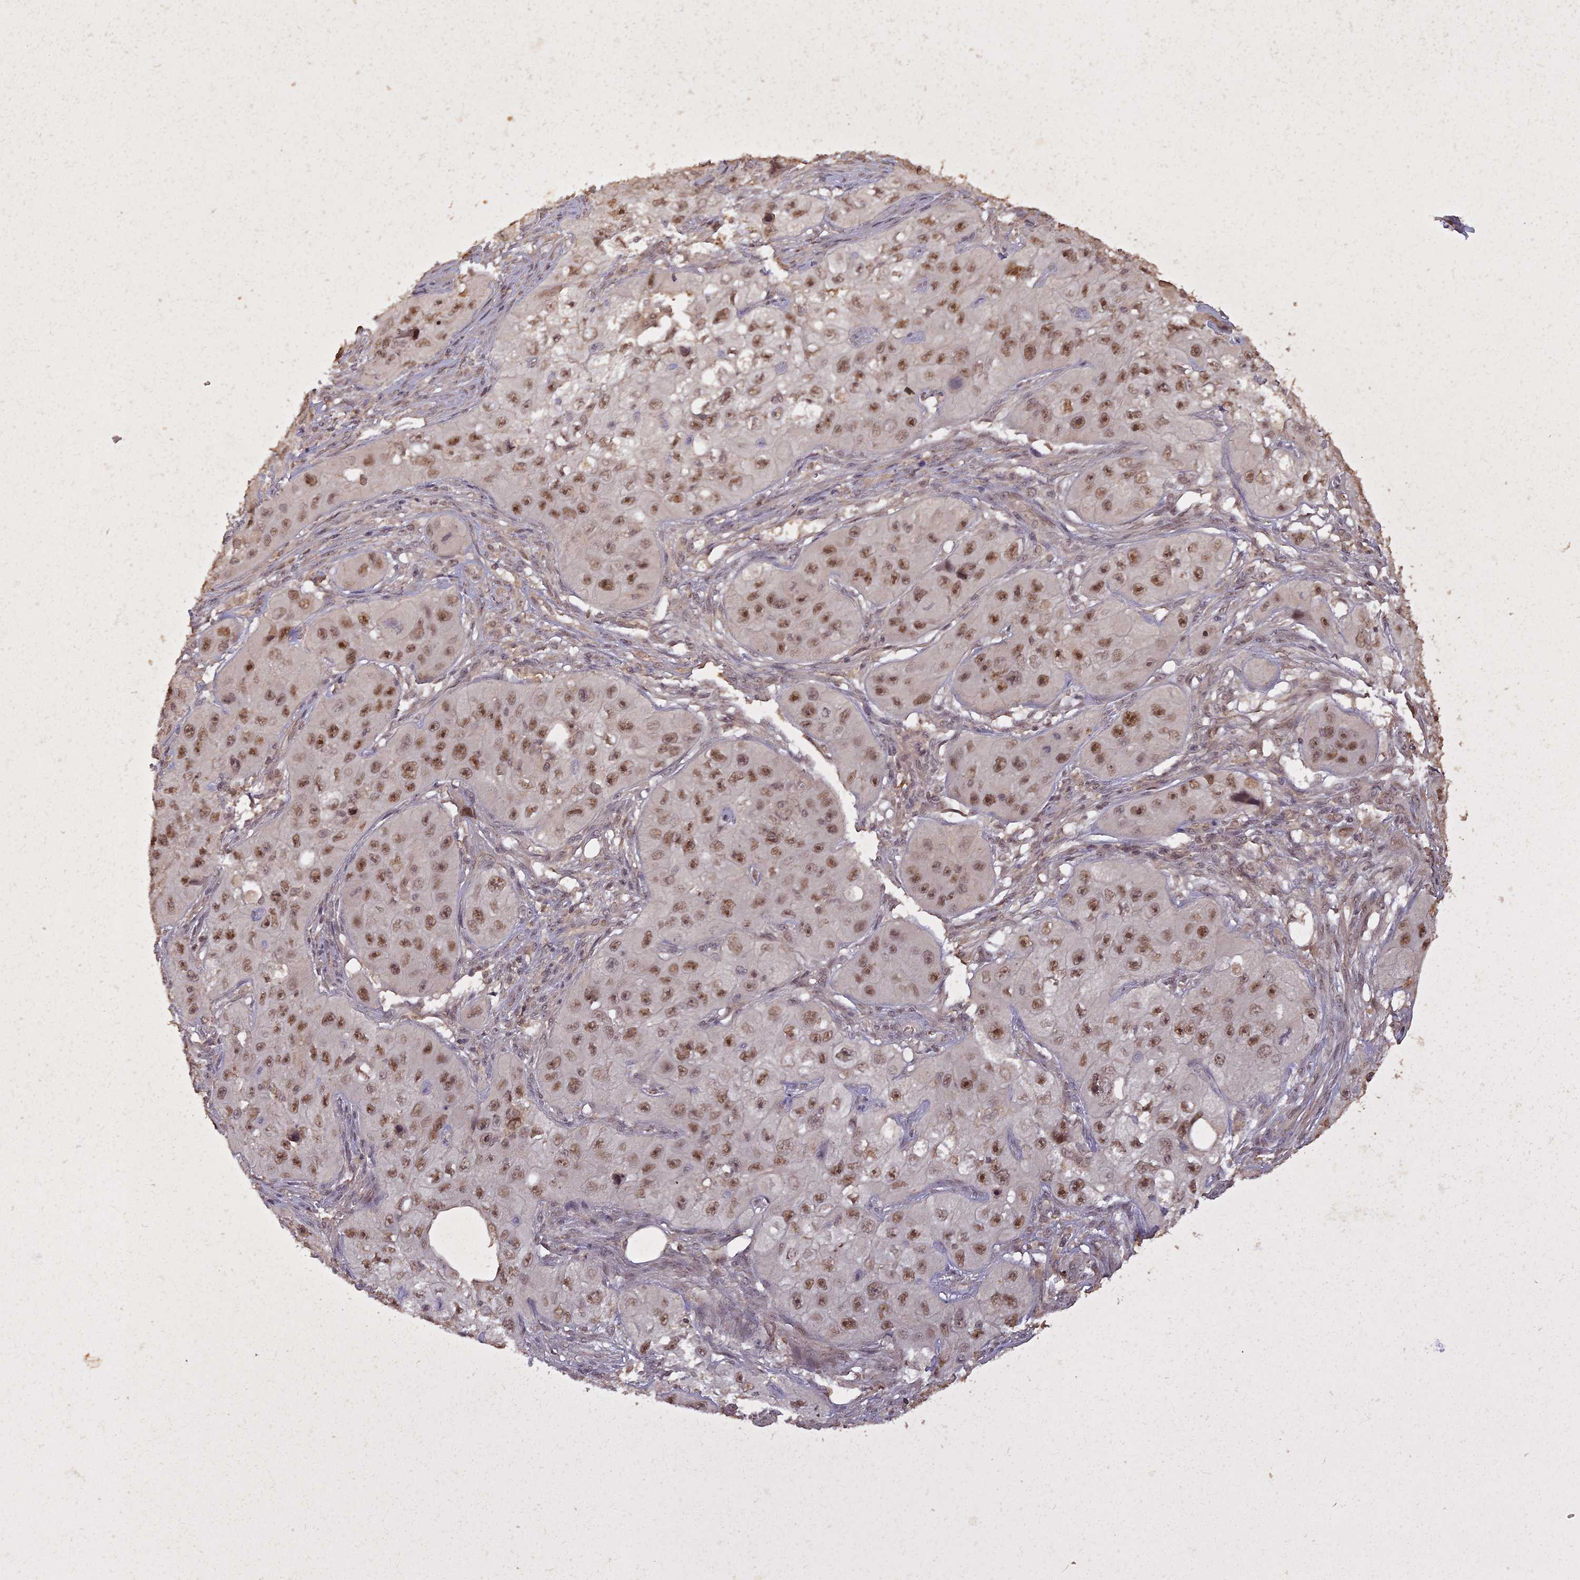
{"staining": {"intensity": "moderate", "quantity": ">75%", "location": "nuclear"}, "tissue": "skin cancer", "cell_type": "Tumor cells", "image_type": "cancer", "snomed": [{"axis": "morphology", "description": "Squamous cell carcinoma, NOS"}, {"axis": "topography", "description": "Skin"}, {"axis": "topography", "description": "Subcutis"}], "caption": "Immunohistochemistry (IHC) (DAB) staining of skin cancer reveals moderate nuclear protein staining in about >75% of tumor cells.", "gene": "LIN37", "patient": {"sex": "male", "age": 73}}